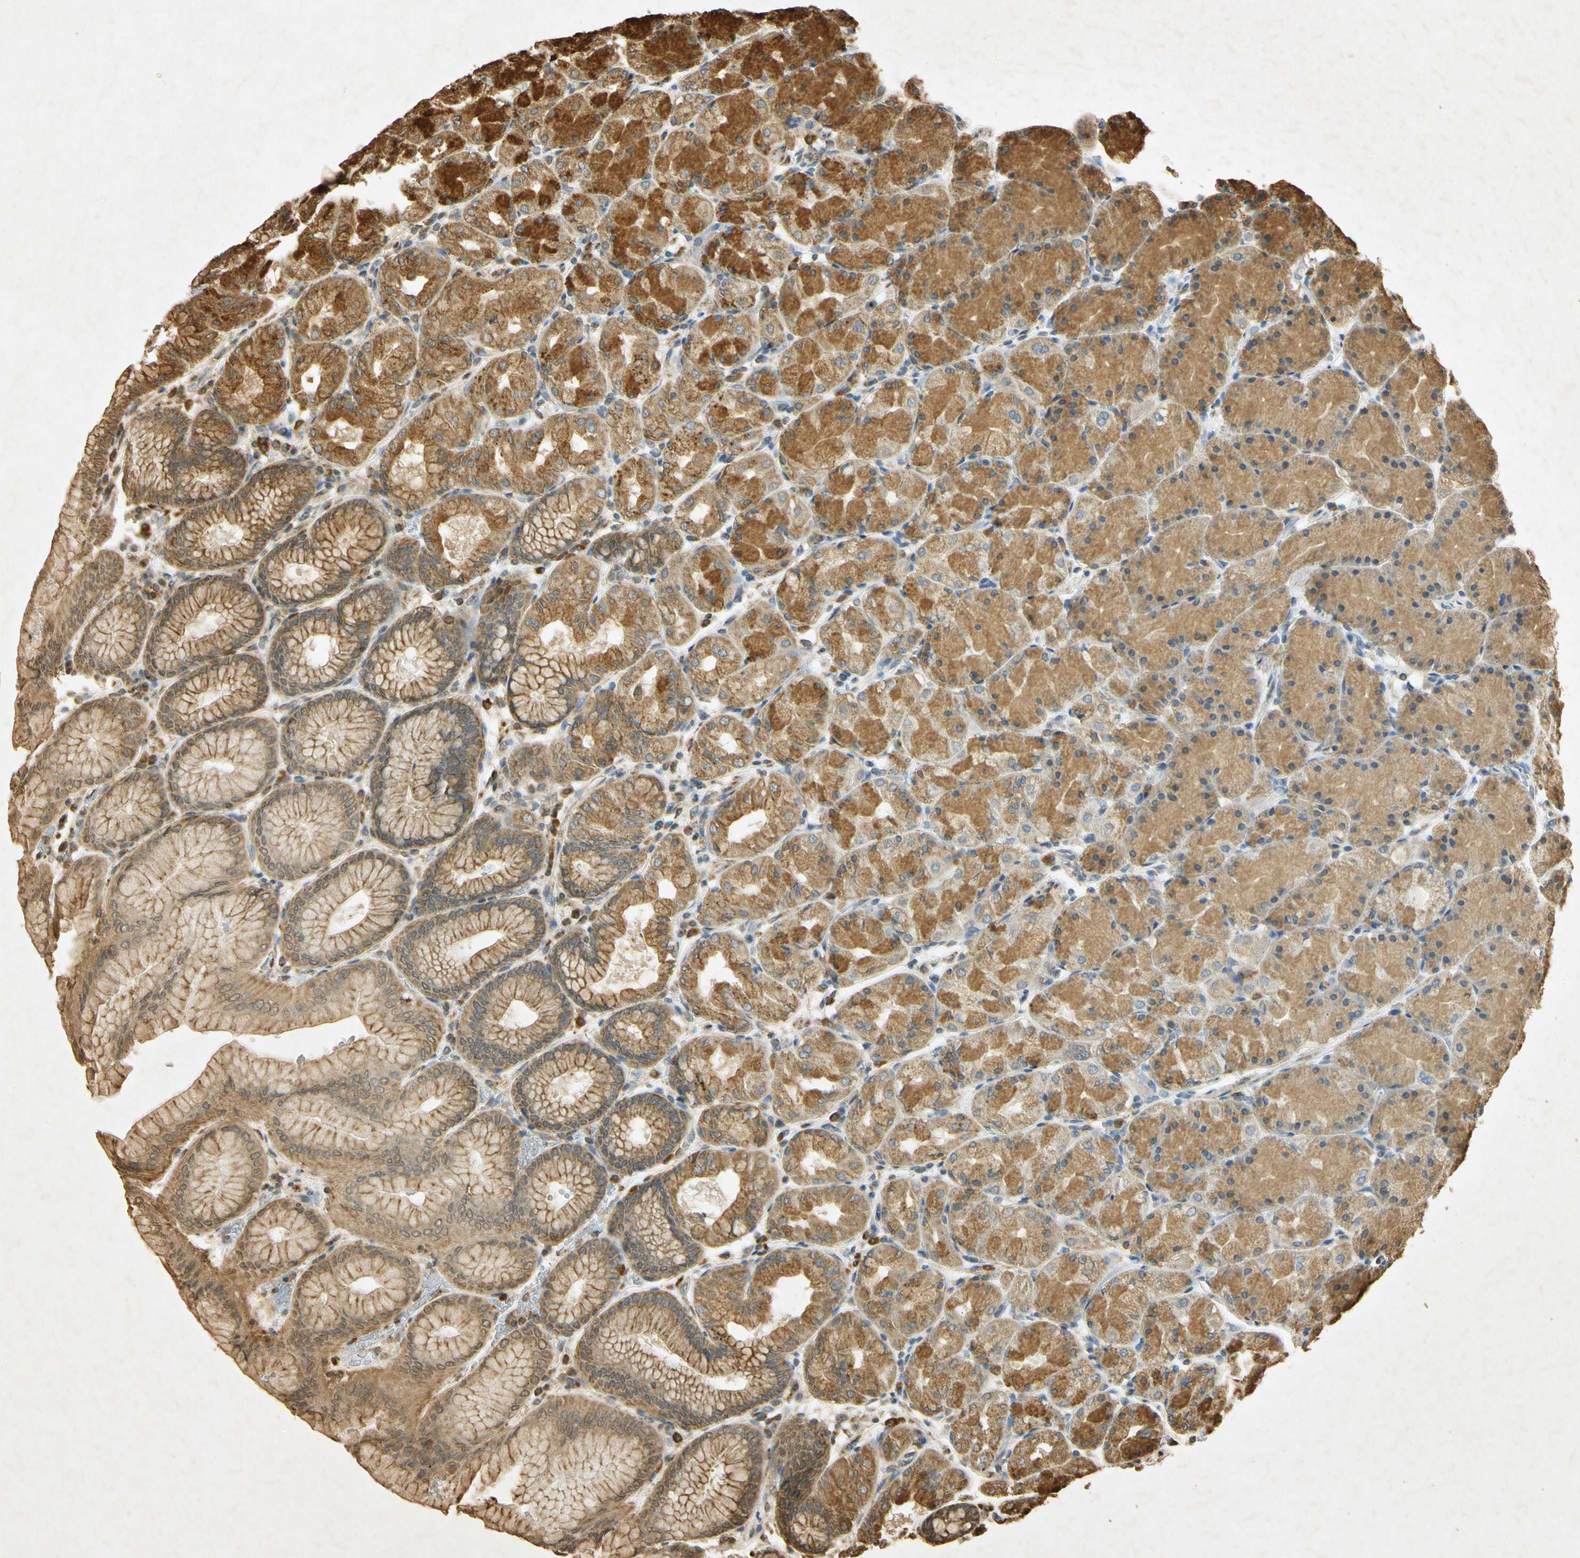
{"staining": {"intensity": "strong", "quantity": "25%-75%", "location": "cytoplasmic/membranous"}, "tissue": "stomach", "cell_type": "Glandular cells", "image_type": "normal", "snomed": [{"axis": "morphology", "description": "Normal tissue, NOS"}, {"axis": "topography", "description": "Stomach, upper"}, {"axis": "topography", "description": "Stomach"}], "caption": "Stomach was stained to show a protein in brown. There is high levels of strong cytoplasmic/membranous staining in approximately 25%-75% of glandular cells.", "gene": "PRDX3", "patient": {"sex": "male", "age": 76}}